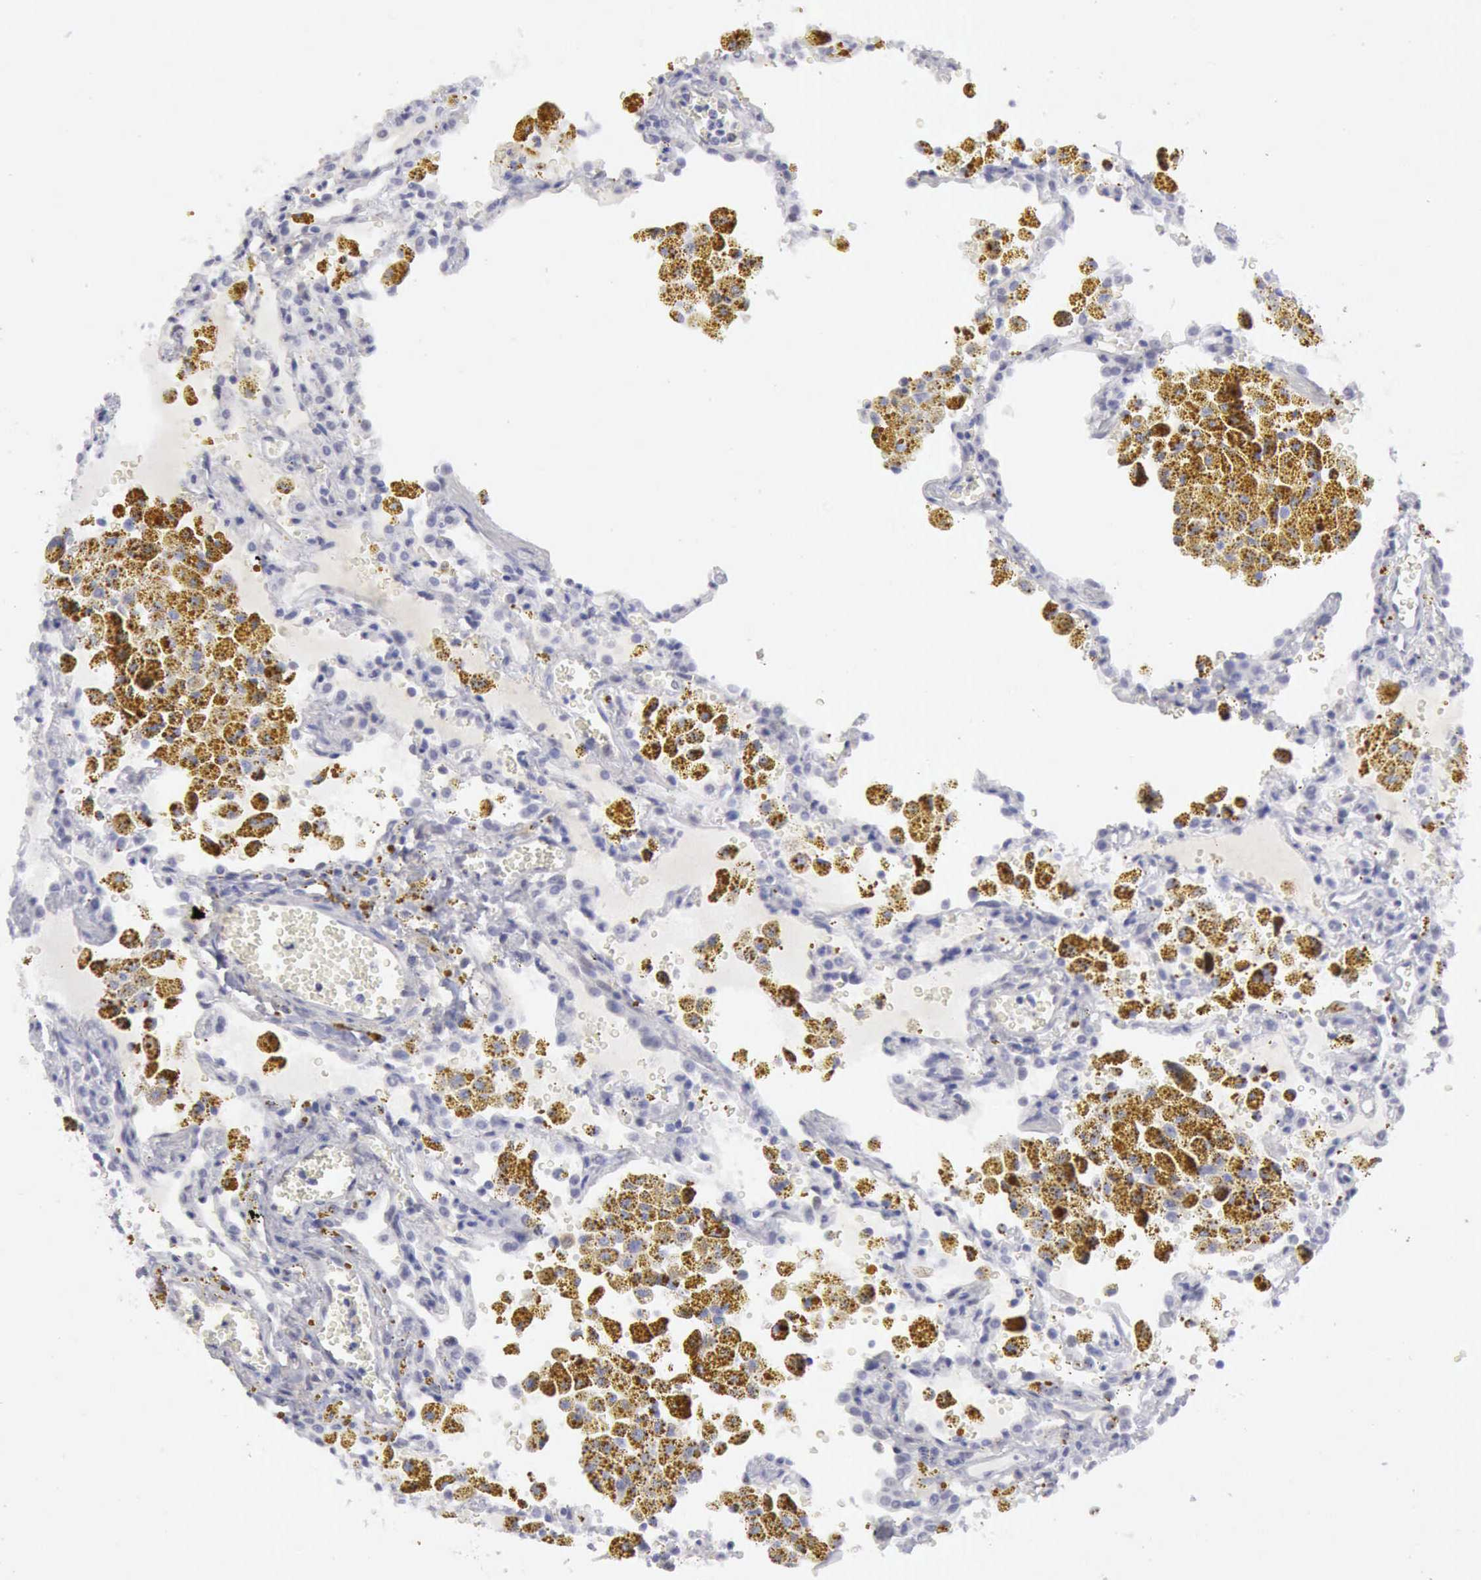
{"staining": {"intensity": "negative", "quantity": "none", "location": "none"}, "tissue": "carcinoid", "cell_type": "Tumor cells", "image_type": "cancer", "snomed": [{"axis": "morphology", "description": "Carcinoid, malignant, NOS"}, {"axis": "topography", "description": "Bronchus"}], "caption": "Carcinoid stained for a protein using immunohistochemistry (IHC) reveals no staining tumor cells.", "gene": "TFRC", "patient": {"sex": "male", "age": 55}}